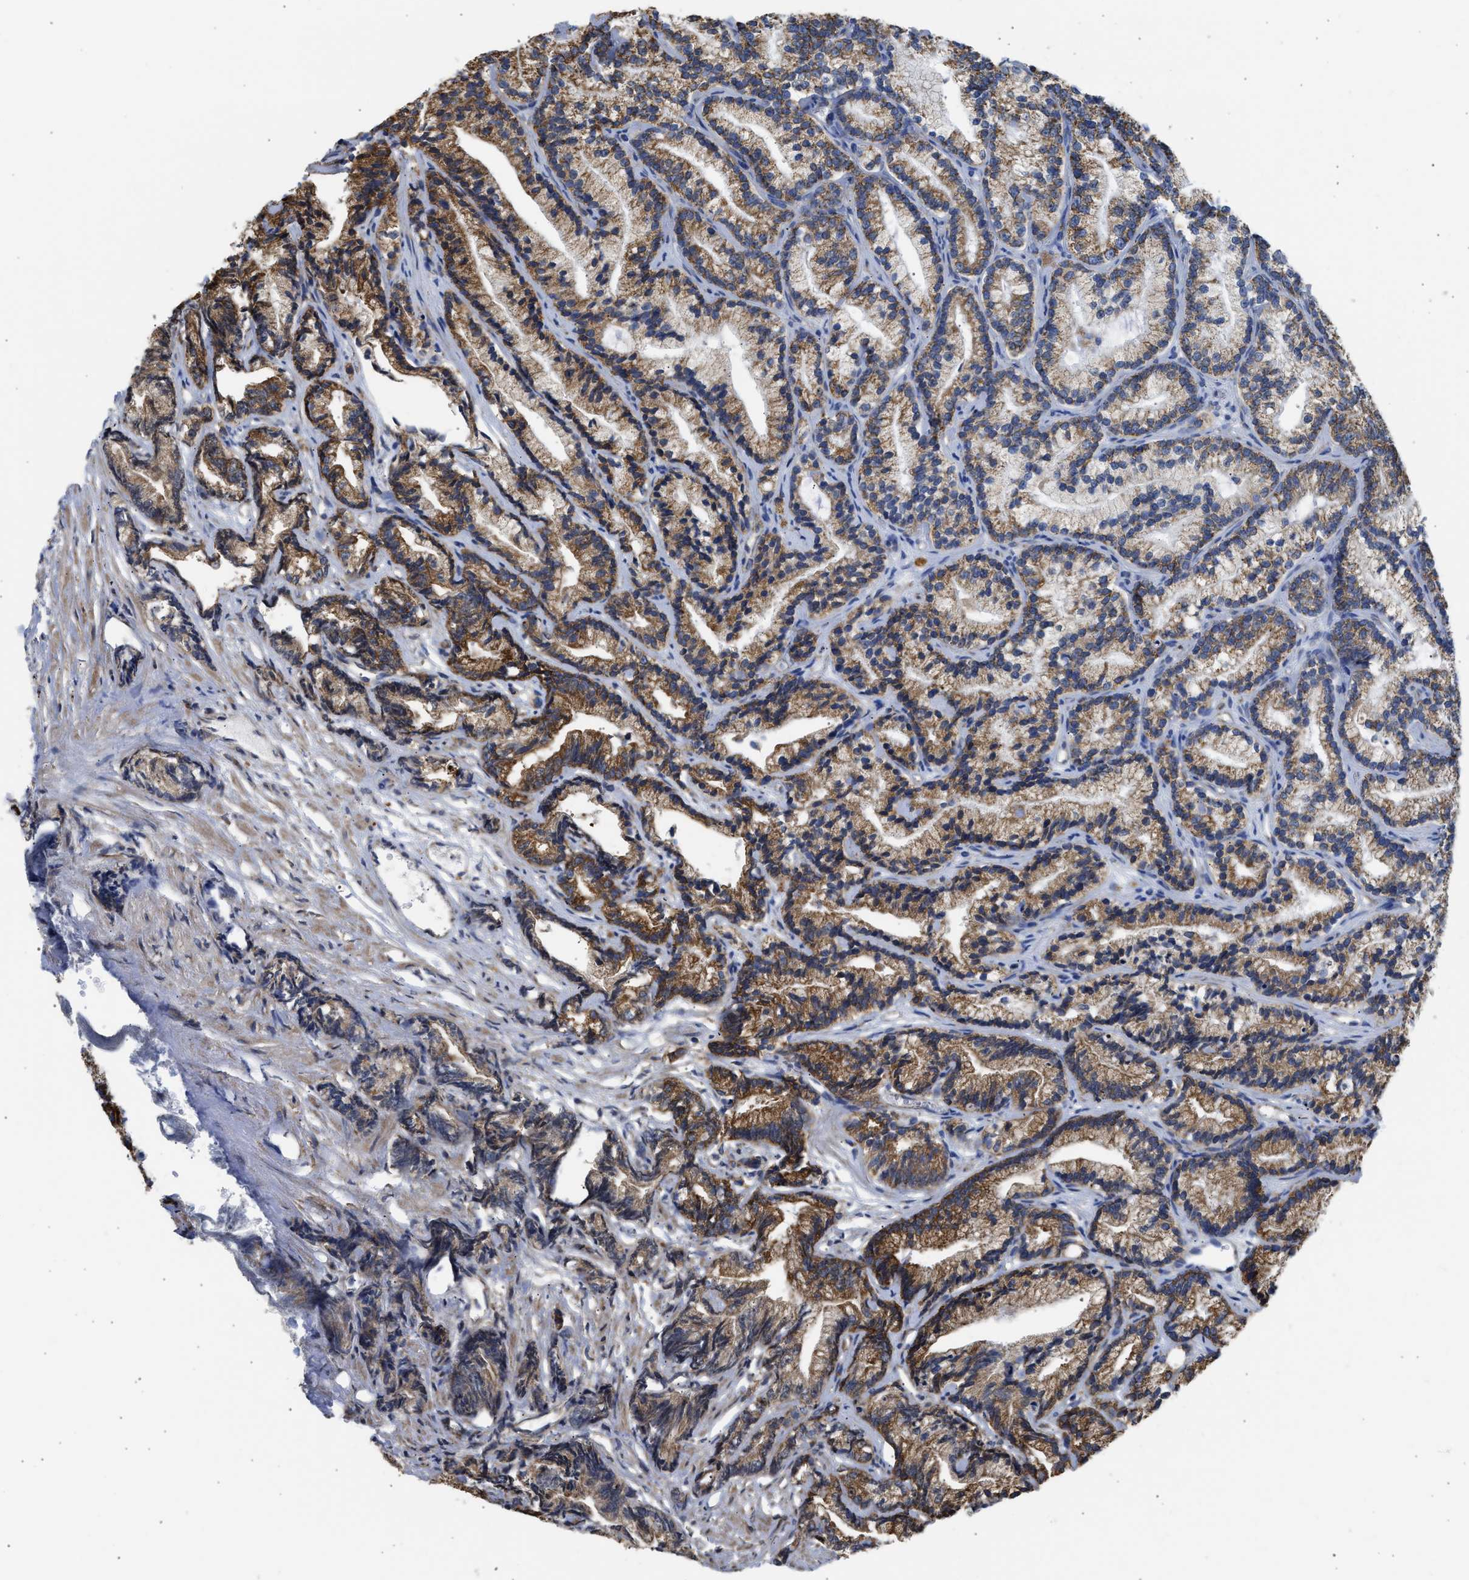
{"staining": {"intensity": "moderate", "quantity": ">75%", "location": "cytoplasmic/membranous"}, "tissue": "prostate cancer", "cell_type": "Tumor cells", "image_type": "cancer", "snomed": [{"axis": "morphology", "description": "Adenocarcinoma, Low grade"}, {"axis": "topography", "description": "Prostate"}], "caption": "Immunohistochemical staining of human prostate cancer (adenocarcinoma (low-grade)) reveals medium levels of moderate cytoplasmic/membranous protein staining in approximately >75% of tumor cells. The staining is performed using DAB (3,3'-diaminobenzidine) brown chromogen to label protein expression. The nuclei are counter-stained blue using hematoxylin.", "gene": "CYCS", "patient": {"sex": "male", "age": 89}}